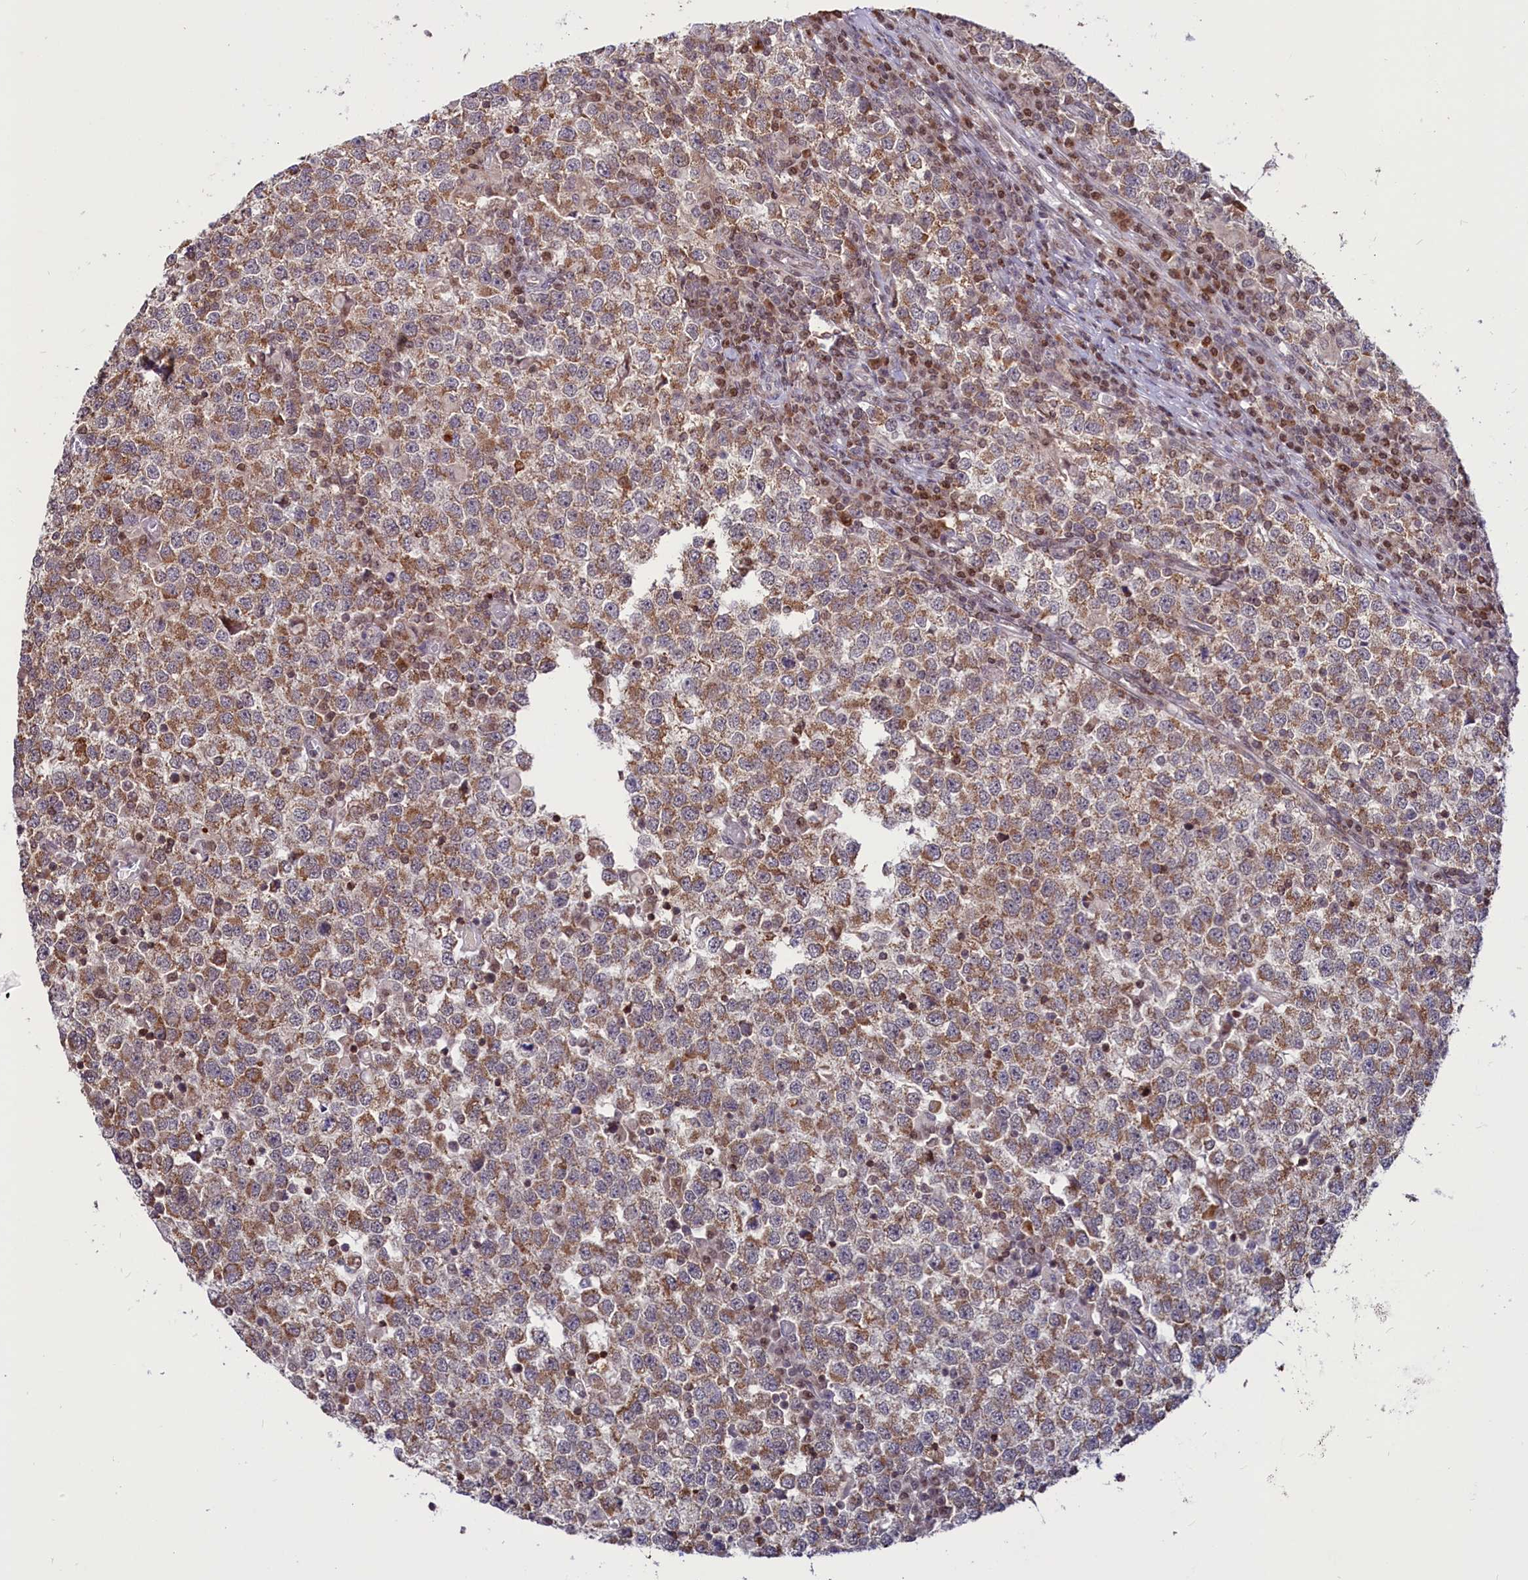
{"staining": {"intensity": "moderate", "quantity": ">75%", "location": "cytoplasmic/membranous"}, "tissue": "testis cancer", "cell_type": "Tumor cells", "image_type": "cancer", "snomed": [{"axis": "morphology", "description": "Seminoma, NOS"}, {"axis": "topography", "description": "Testis"}], "caption": "Testis cancer was stained to show a protein in brown. There is medium levels of moderate cytoplasmic/membranous expression in about >75% of tumor cells.", "gene": "PHC3", "patient": {"sex": "male", "age": 65}}